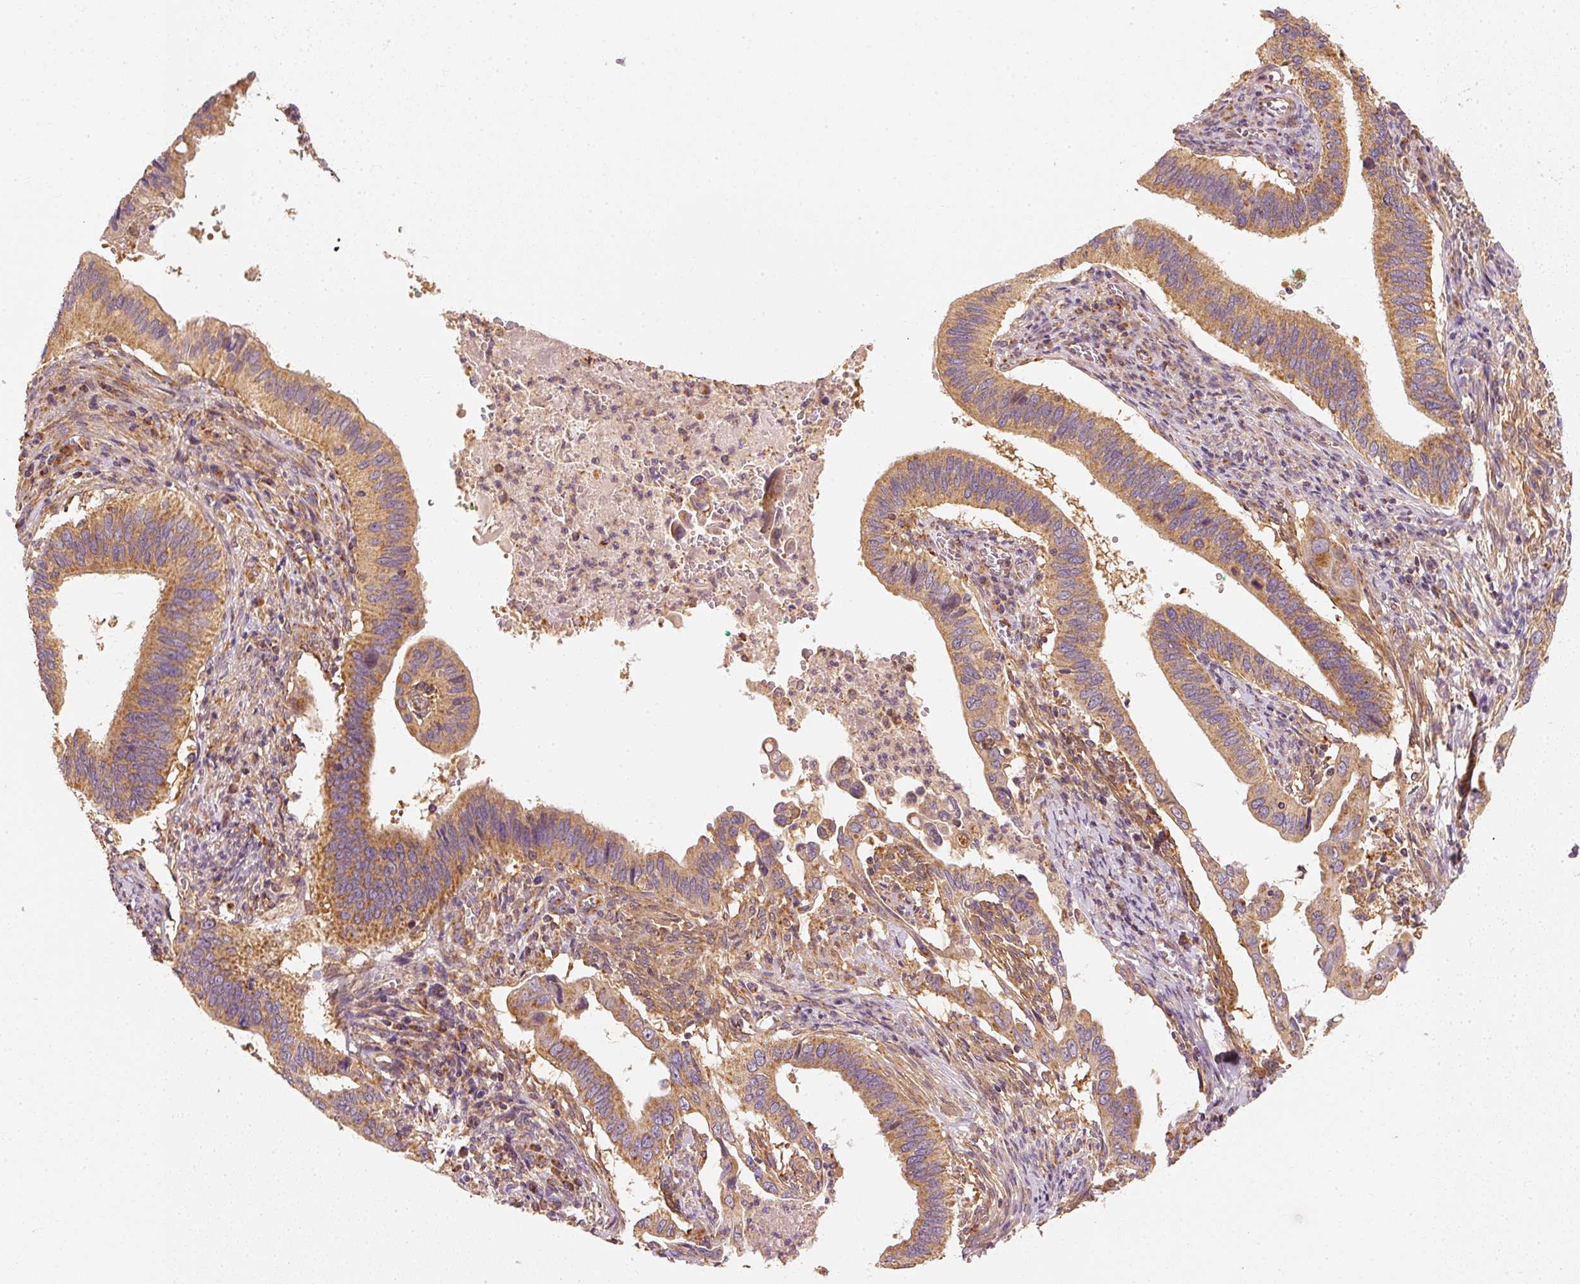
{"staining": {"intensity": "moderate", "quantity": ">75%", "location": "cytoplasmic/membranous"}, "tissue": "cervical cancer", "cell_type": "Tumor cells", "image_type": "cancer", "snomed": [{"axis": "morphology", "description": "Adenocarcinoma, NOS"}, {"axis": "topography", "description": "Cervix"}], "caption": "About >75% of tumor cells in human cervical adenocarcinoma exhibit moderate cytoplasmic/membranous protein staining as visualized by brown immunohistochemical staining.", "gene": "TOMM40", "patient": {"sex": "female", "age": 42}}